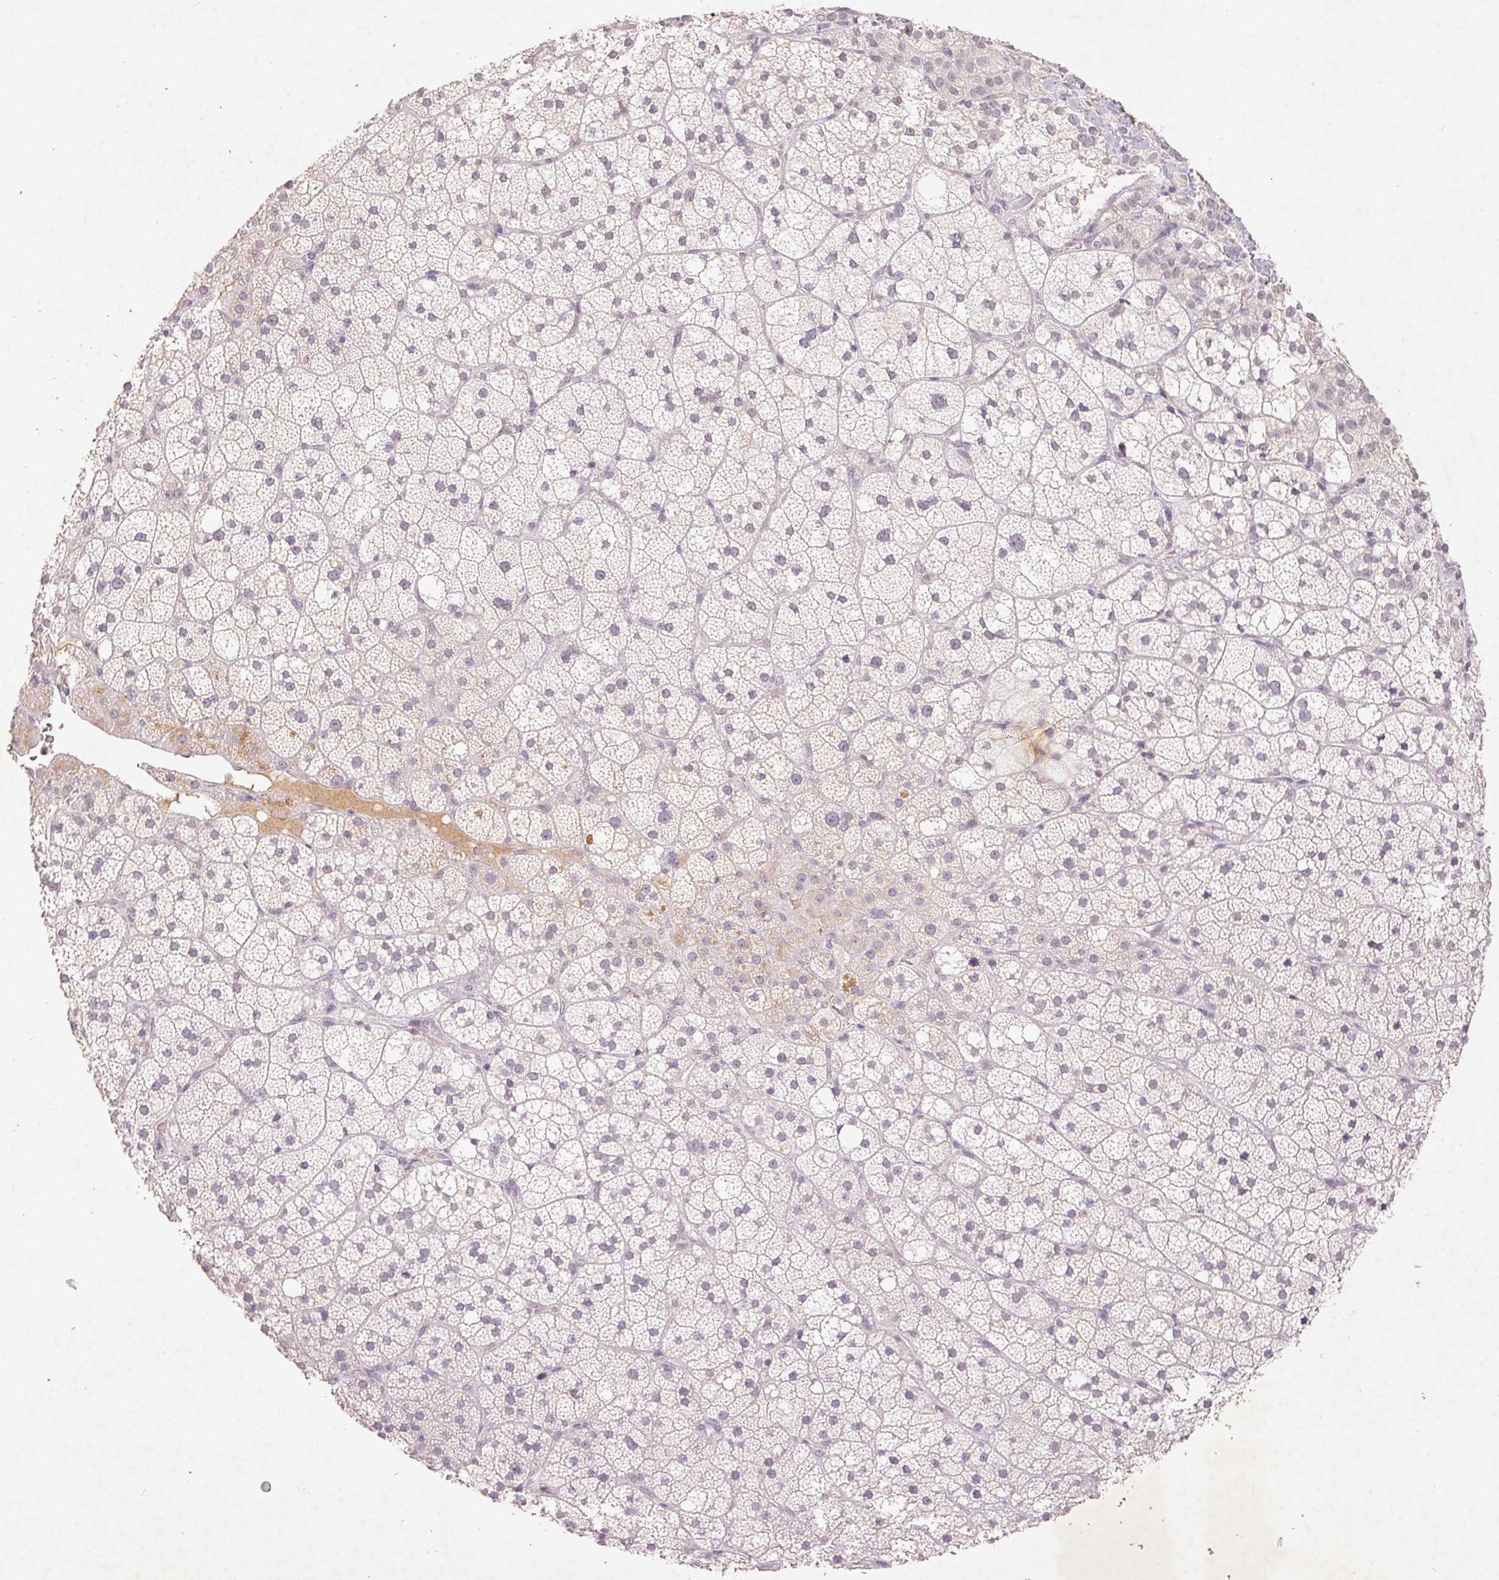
{"staining": {"intensity": "negative", "quantity": "none", "location": "none"}, "tissue": "adrenal gland", "cell_type": "Glandular cells", "image_type": "normal", "snomed": [{"axis": "morphology", "description": "Normal tissue, NOS"}, {"axis": "topography", "description": "Adrenal gland"}], "caption": "This is an immunohistochemistry (IHC) micrograph of unremarkable adrenal gland. There is no expression in glandular cells.", "gene": "FAM168B", "patient": {"sex": "male", "age": 53}}